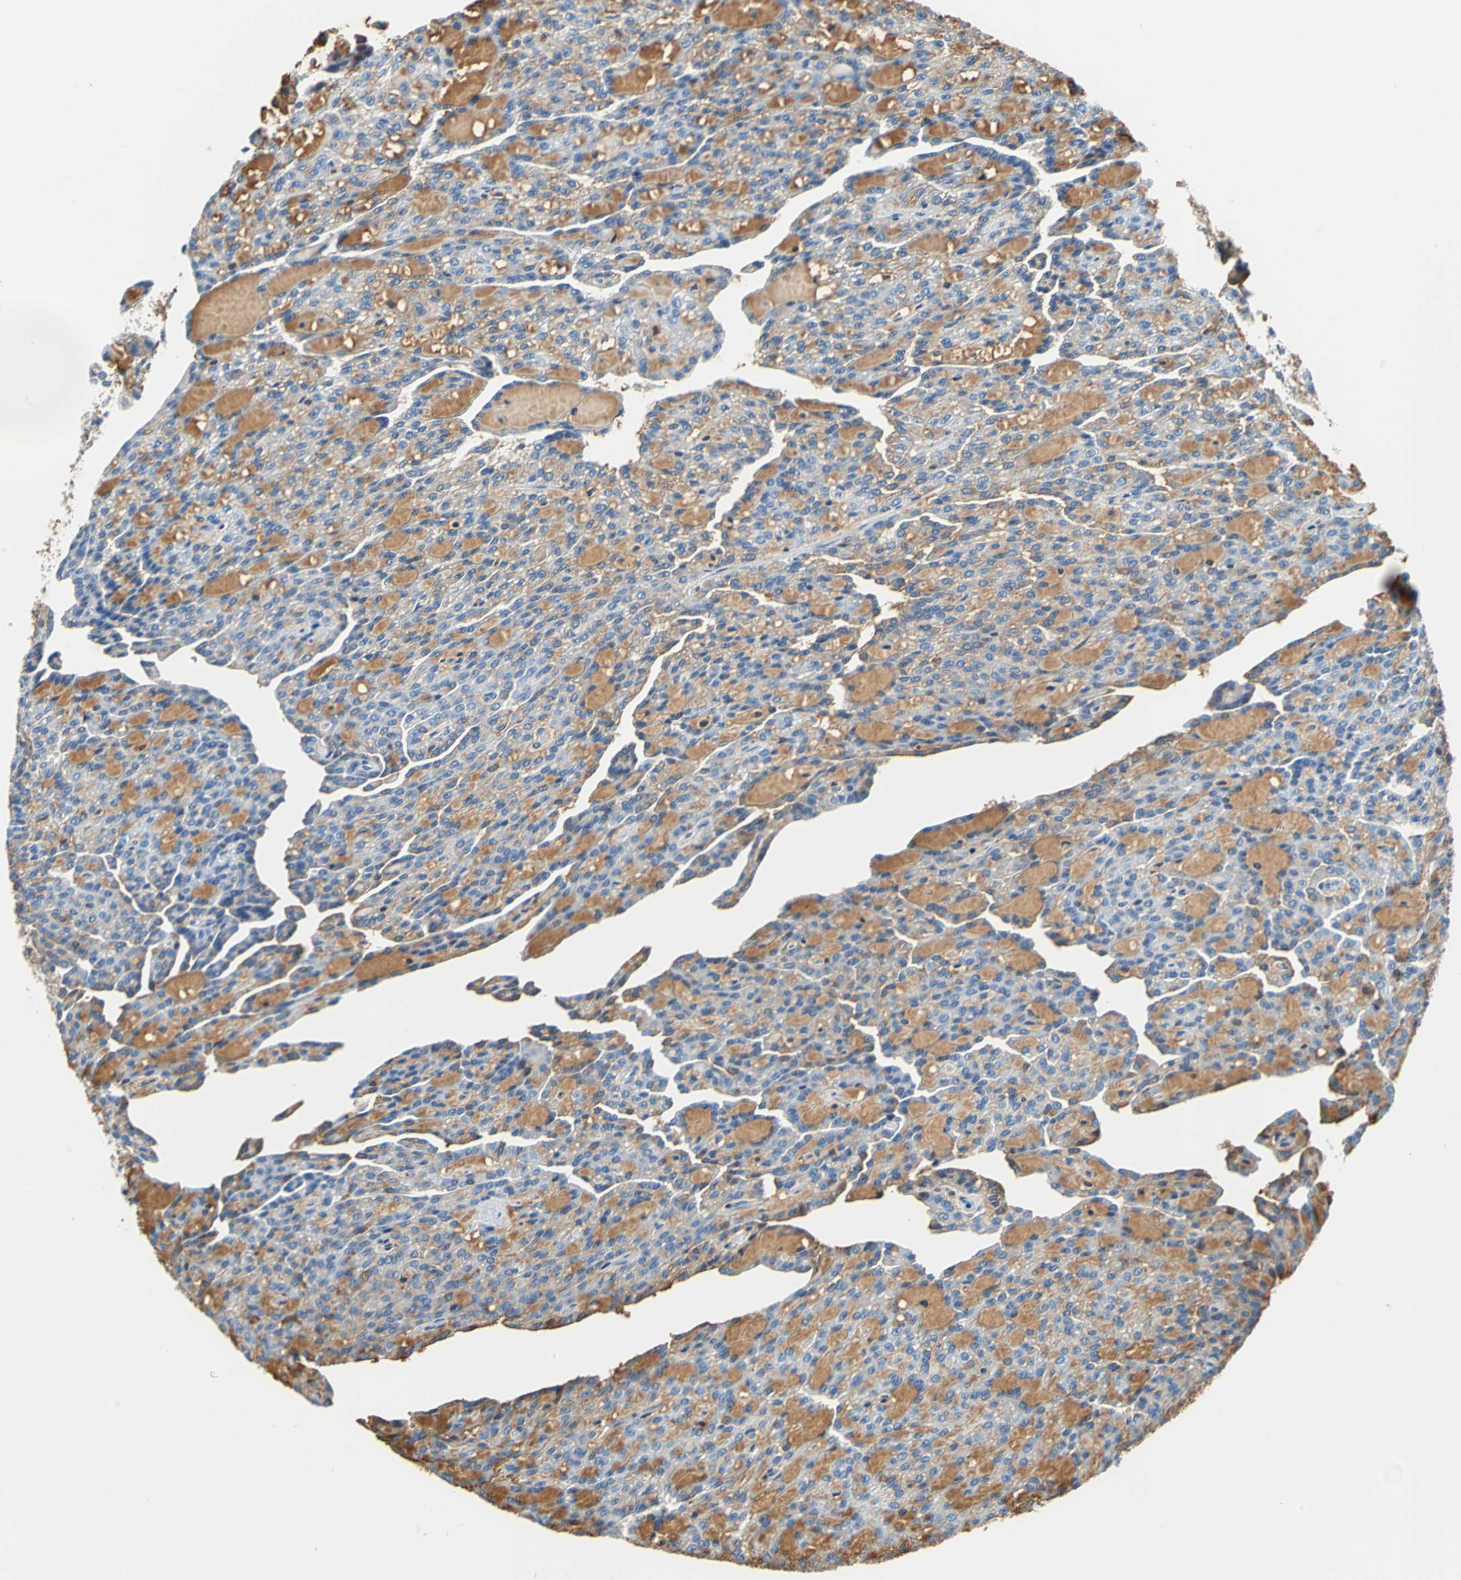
{"staining": {"intensity": "moderate", "quantity": "25%-75%", "location": "cytoplasmic/membranous"}, "tissue": "renal cancer", "cell_type": "Tumor cells", "image_type": "cancer", "snomed": [{"axis": "morphology", "description": "Adenocarcinoma, NOS"}, {"axis": "topography", "description": "Kidney"}], "caption": "The micrograph displays staining of renal adenocarcinoma, revealing moderate cytoplasmic/membranous protein staining (brown color) within tumor cells.", "gene": "ALB", "patient": {"sex": "male", "age": 63}}